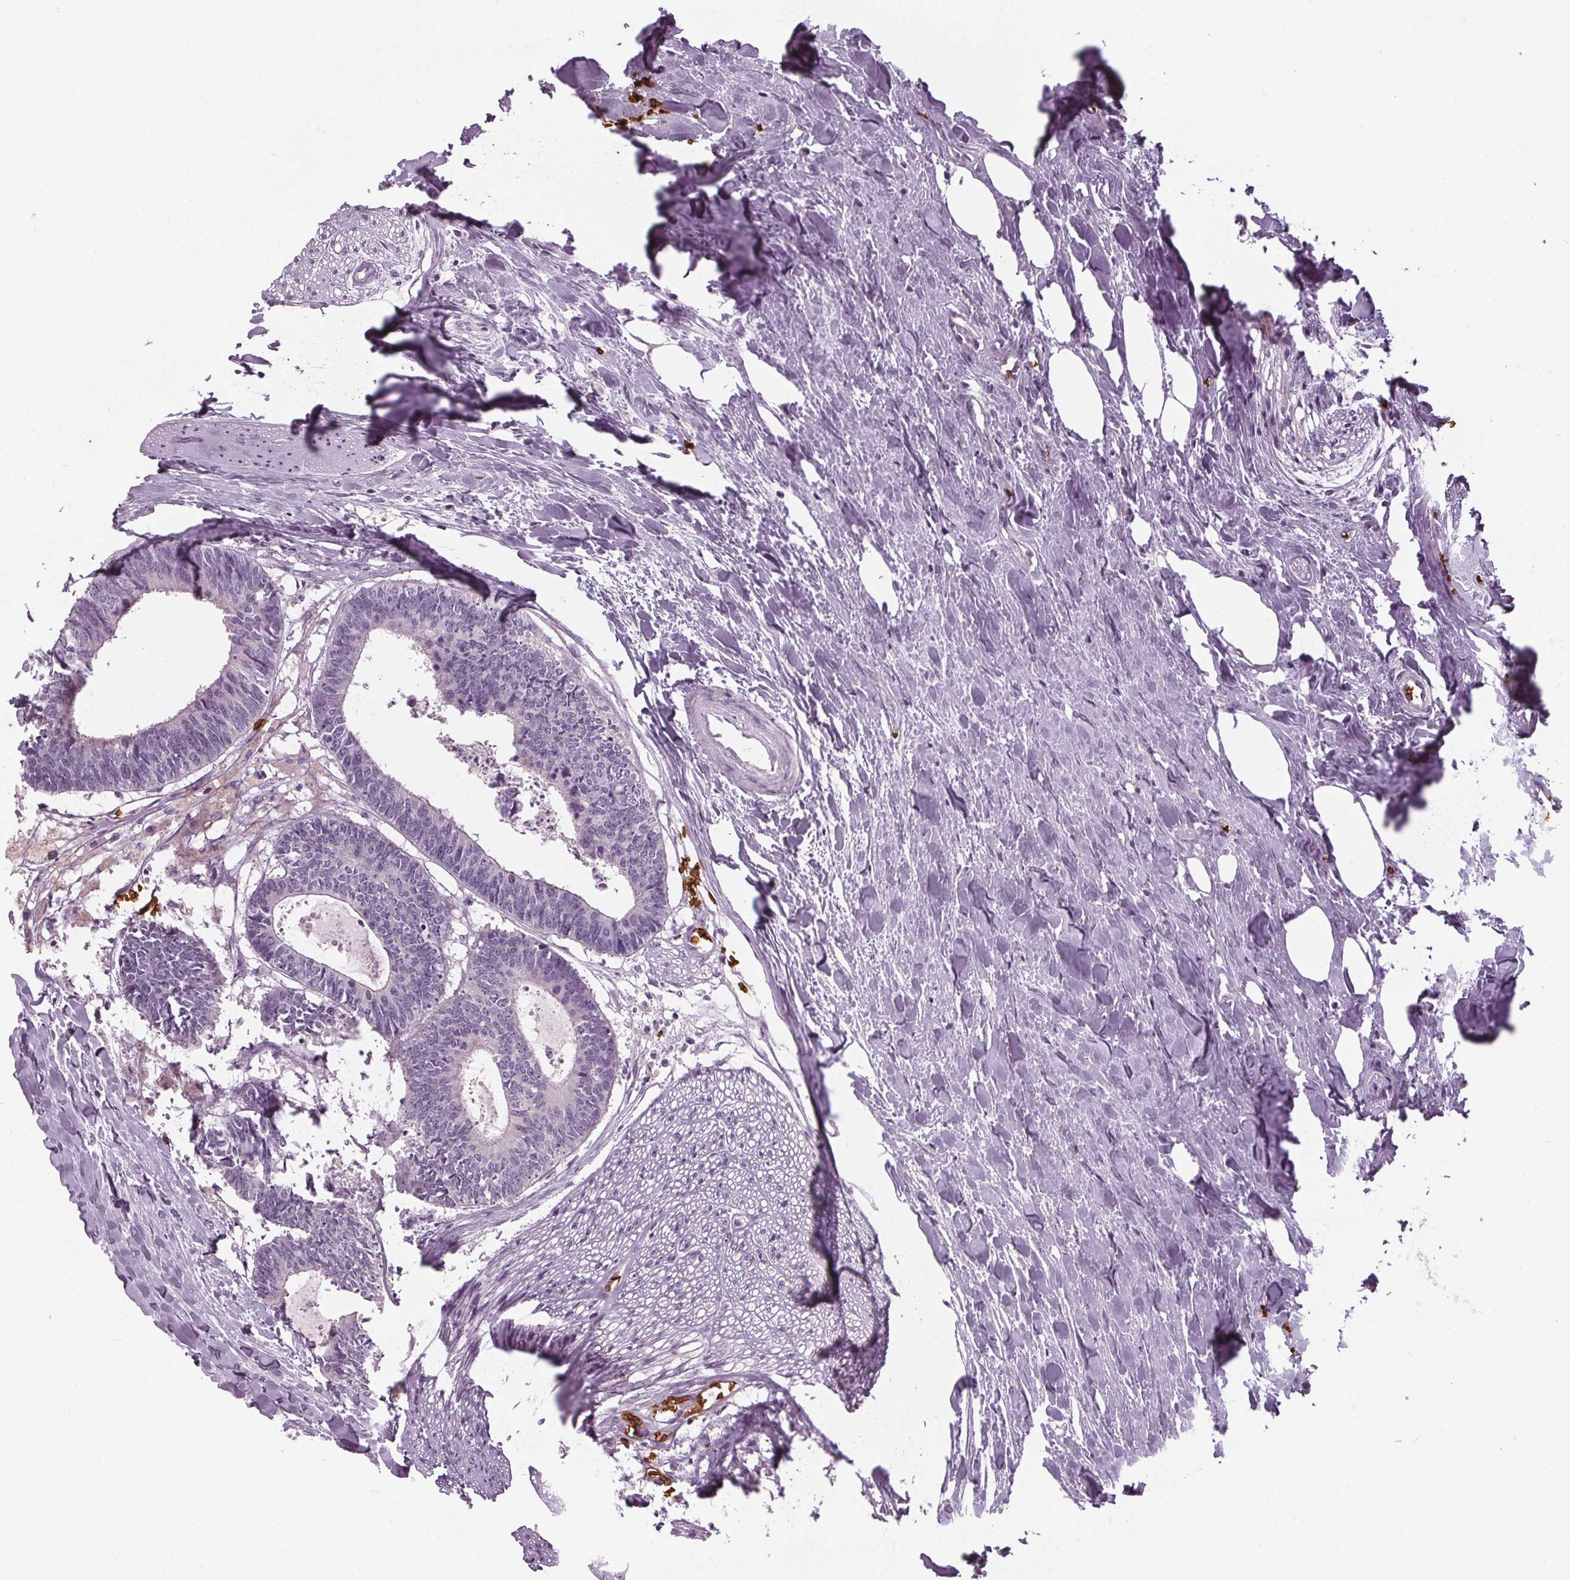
{"staining": {"intensity": "negative", "quantity": "none", "location": "none"}, "tissue": "colorectal cancer", "cell_type": "Tumor cells", "image_type": "cancer", "snomed": [{"axis": "morphology", "description": "Adenocarcinoma, NOS"}, {"axis": "topography", "description": "Colon"}, {"axis": "topography", "description": "Rectum"}], "caption": "Immunohistochemistry histopathology image of human adenocarcinoma (colorectal) stained for a protein (brown), which shows no staining in tumor cells.", "gene": "SLC4A1", "patient": {"sex": "male", "age": 57}}